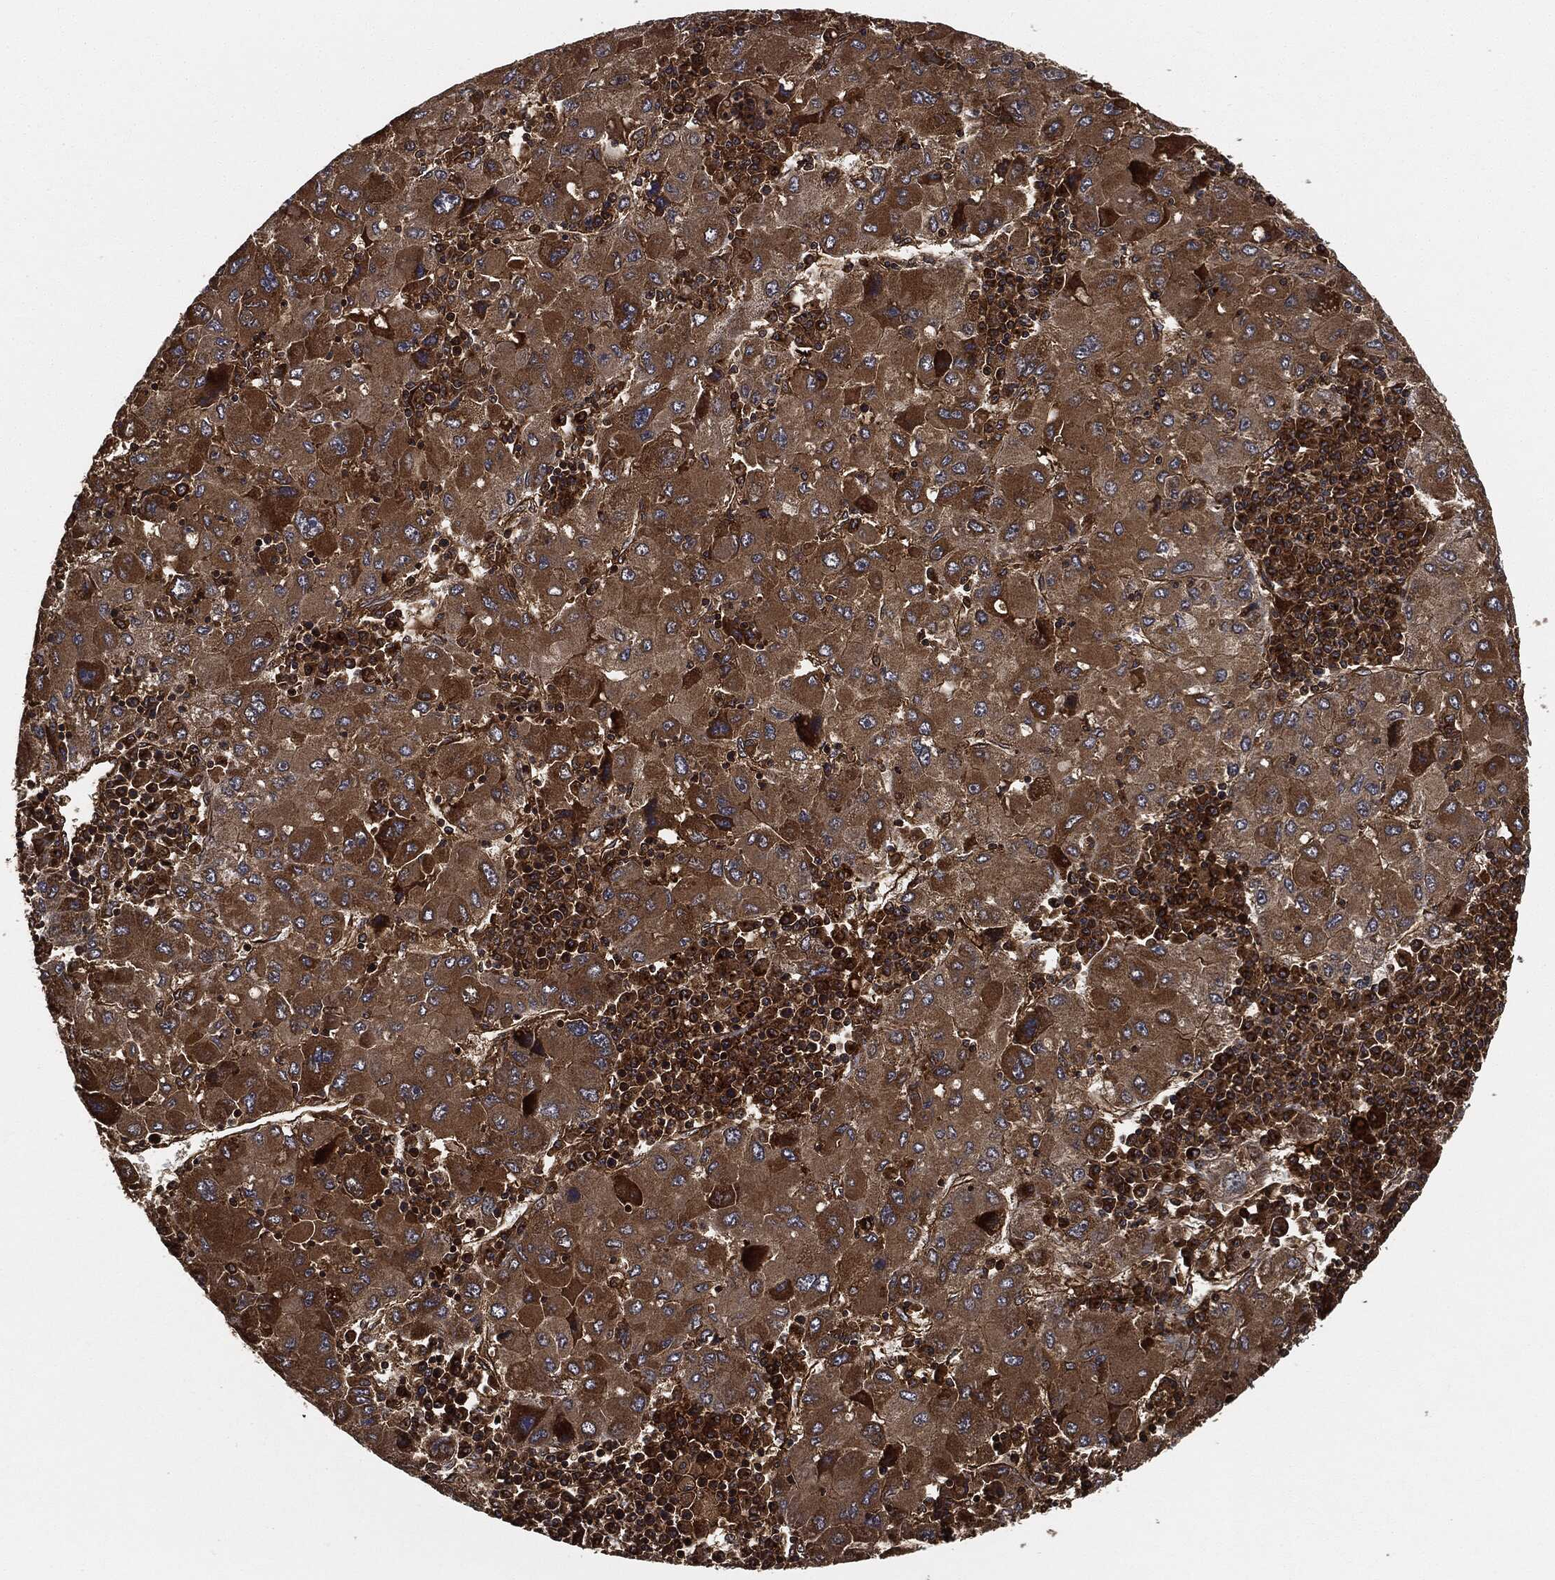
{"staining": {"intensity": "strong", "quantity": "25%-75%", "location": "cytoplasmic/membranous"}, "tissue": "liver cancer", "cell_type": "Tumor cells", "image_type": "cancer", "snomed": [{"axis": "morphology", "description": "Carcinoma, Hepatocellular, NOS"}, {"axis": "topography", "description": "Liver"}], "caption": "DAB immunohistochemical staining of human liver hepatocellular carcinoma exhibits strong cytoplasmic/membranous protein positivity in approximately 25%-75% of tumor cells. Nuclei are stained in blue.", "gene": "CEP290", "patient": {"sex": "male", "age": 75}}